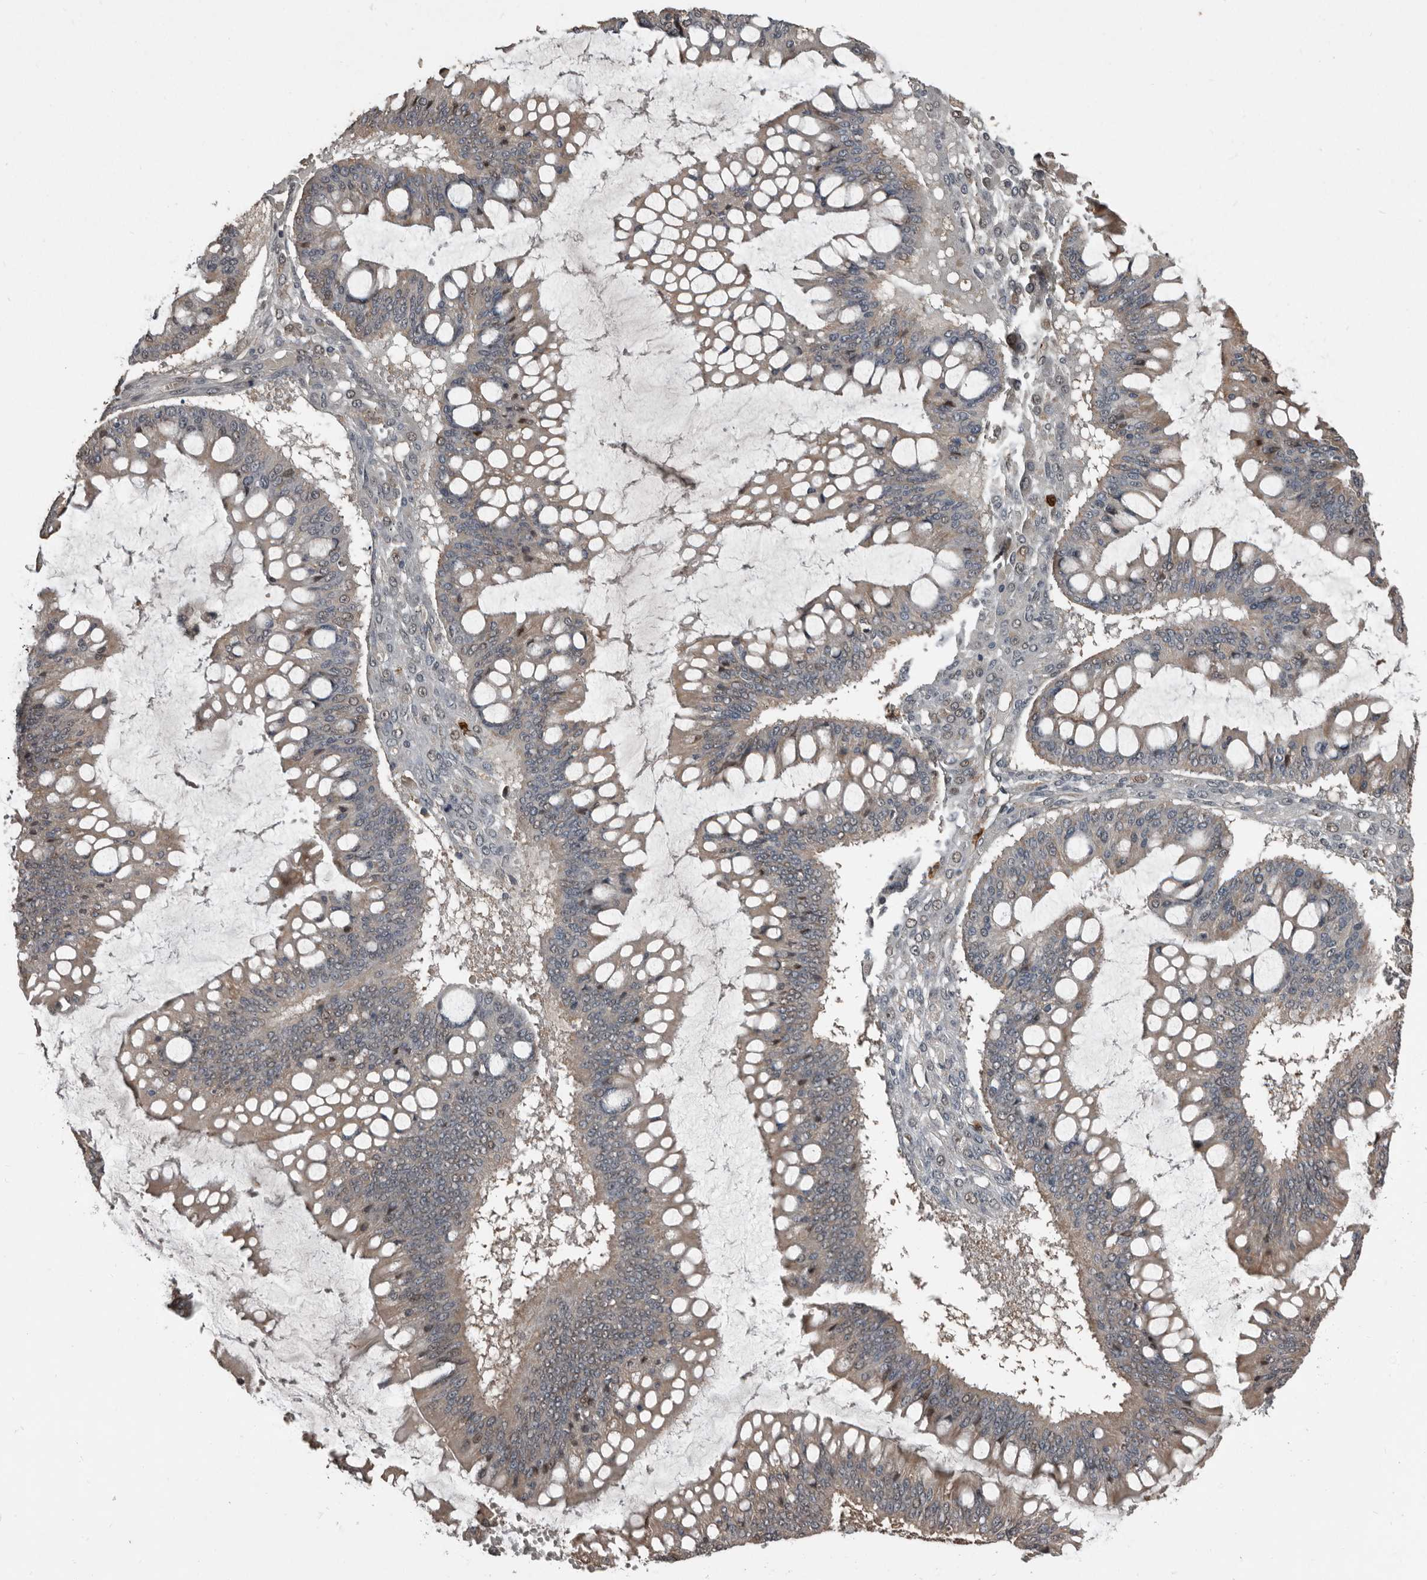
{"staining": {"intensity": "weak", "quantity": ">75%", "location": "cytoplasmic/membranous"}, "tissue": "ovarian cancer", "cell_type": "Tumor cells", "image_type": "cancer", "snomed": [{"axis": "morphology", "description": "Cystadenocarcinoma, mucinous, NOS"}, {"axis": "topography", "description": "Ovary"}], "caption": "Ovarian cancer stained with a brown dye shows weak cytoplasmic/membranous positive expression in about >75% of tumor cells.", "gene": "FSBP", "patient": {"sex": "female", "age": 73}}